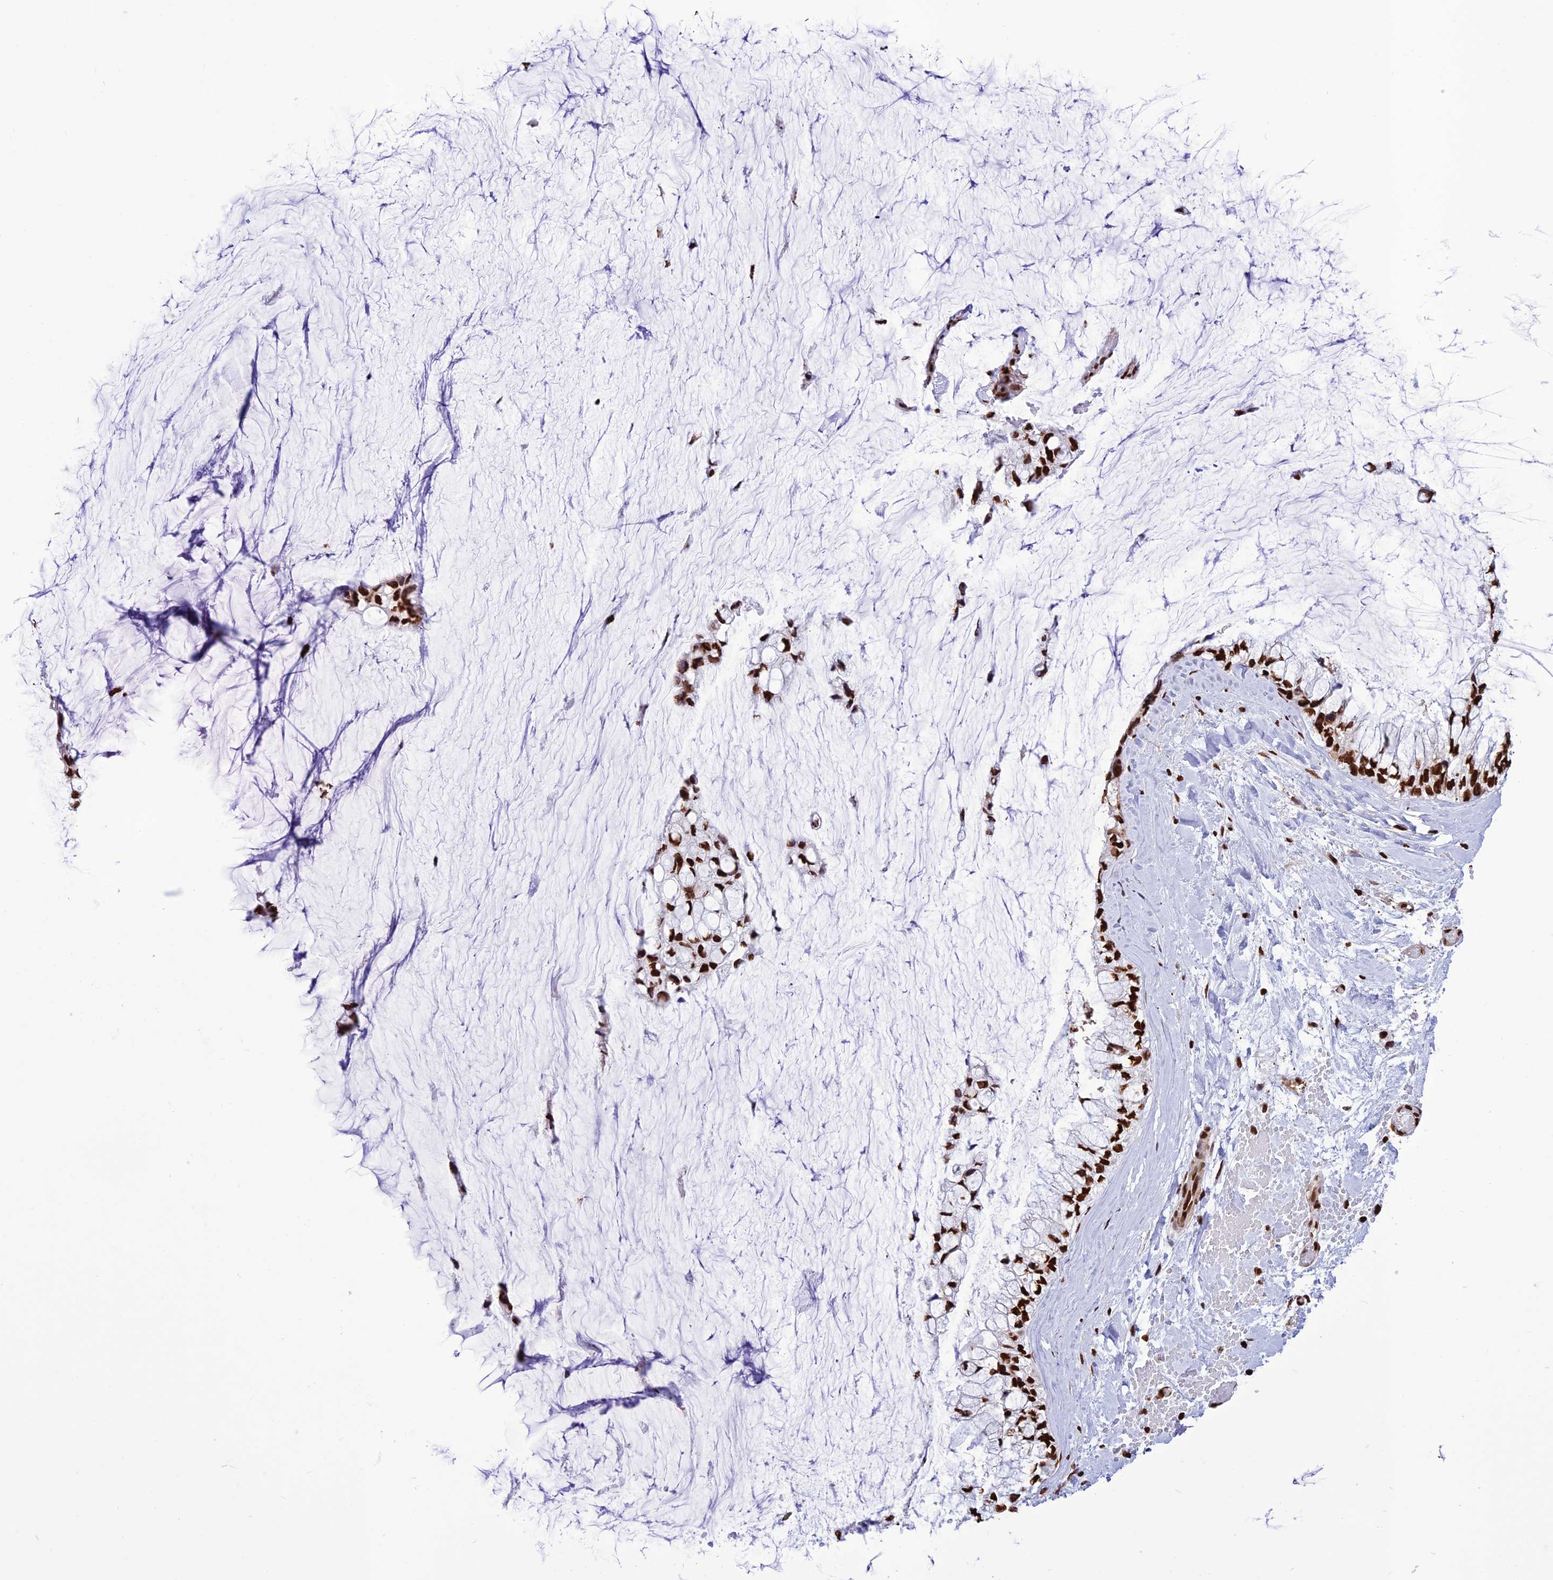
{"staining": {"intensity": "strong", "quantity": ">75%", "location": "nuclear"}, "tissue": "ovarian cancer", "cell_type": "Tumor cells", "image_type": "cancer", "snomed": [{"axis": "morphology", "description": "Cystadenocarcinoma, mucinous, NOS"}, {"axis": "topography", "description": "Ovary"}], "caption": "High-power microscopy captured an immunohistochemistry micrograph of mucinous cystadenocarcinoma (ovarian), revealing strong nuclear expression in about >75% of tumor cells.", "gene": "INO80E", "patient": {"sex": "female", "age": 39}}